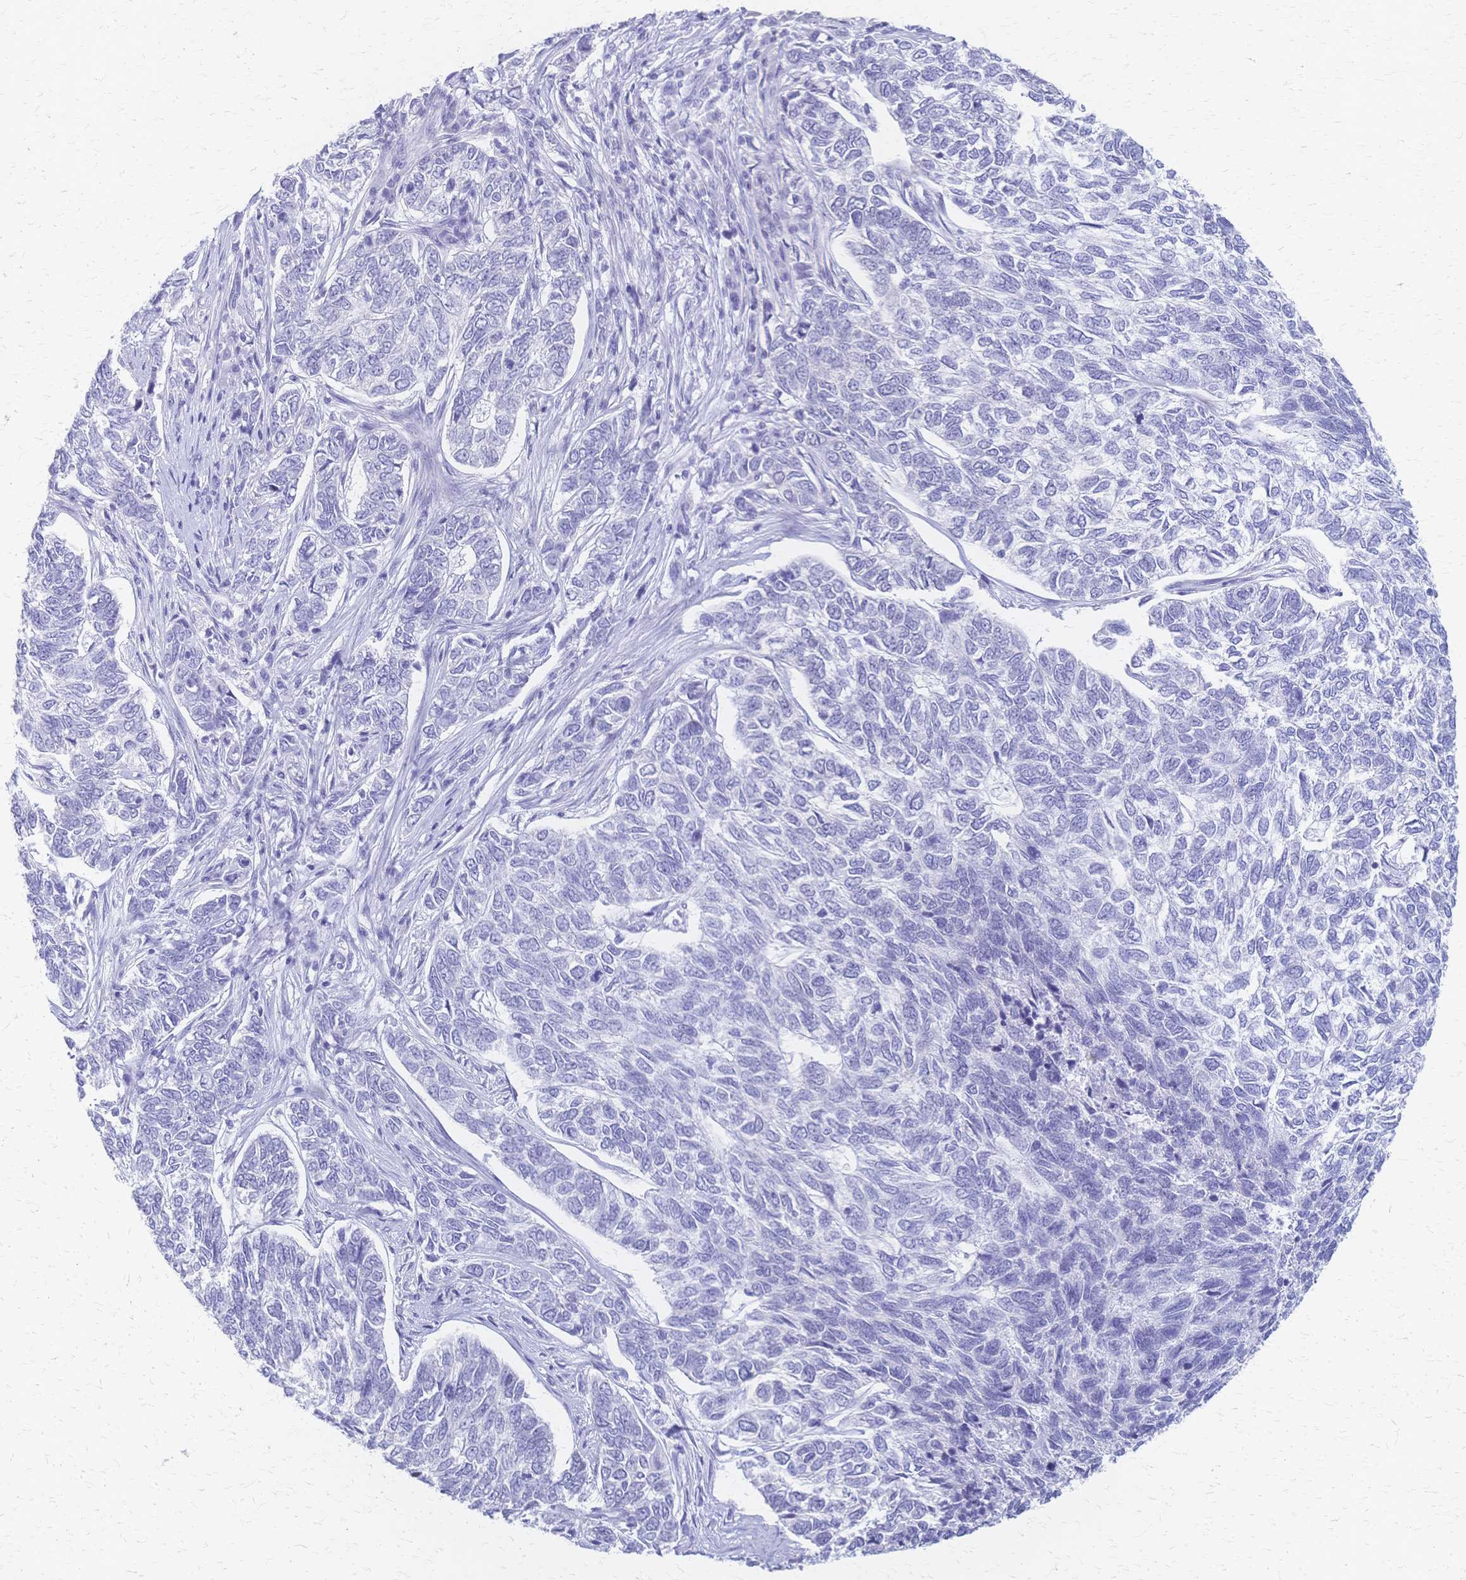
{"staining": {"intensity": "negative", "quantity": "none", "location": "none"}, "tissue": "skin cancer", "cell_type": "Tumor cells", "image_type": "cancer", "snomed": [{"axis": "morphology", "description": "Basal cell carcinoma"}, {"axis": "topography", "description": "Skin"}], "caption": "Tumor cells are negative for protein expression in human skin cancer.", "gene": "CYB5A", "patient": {"sex": "female", "age": 65}}